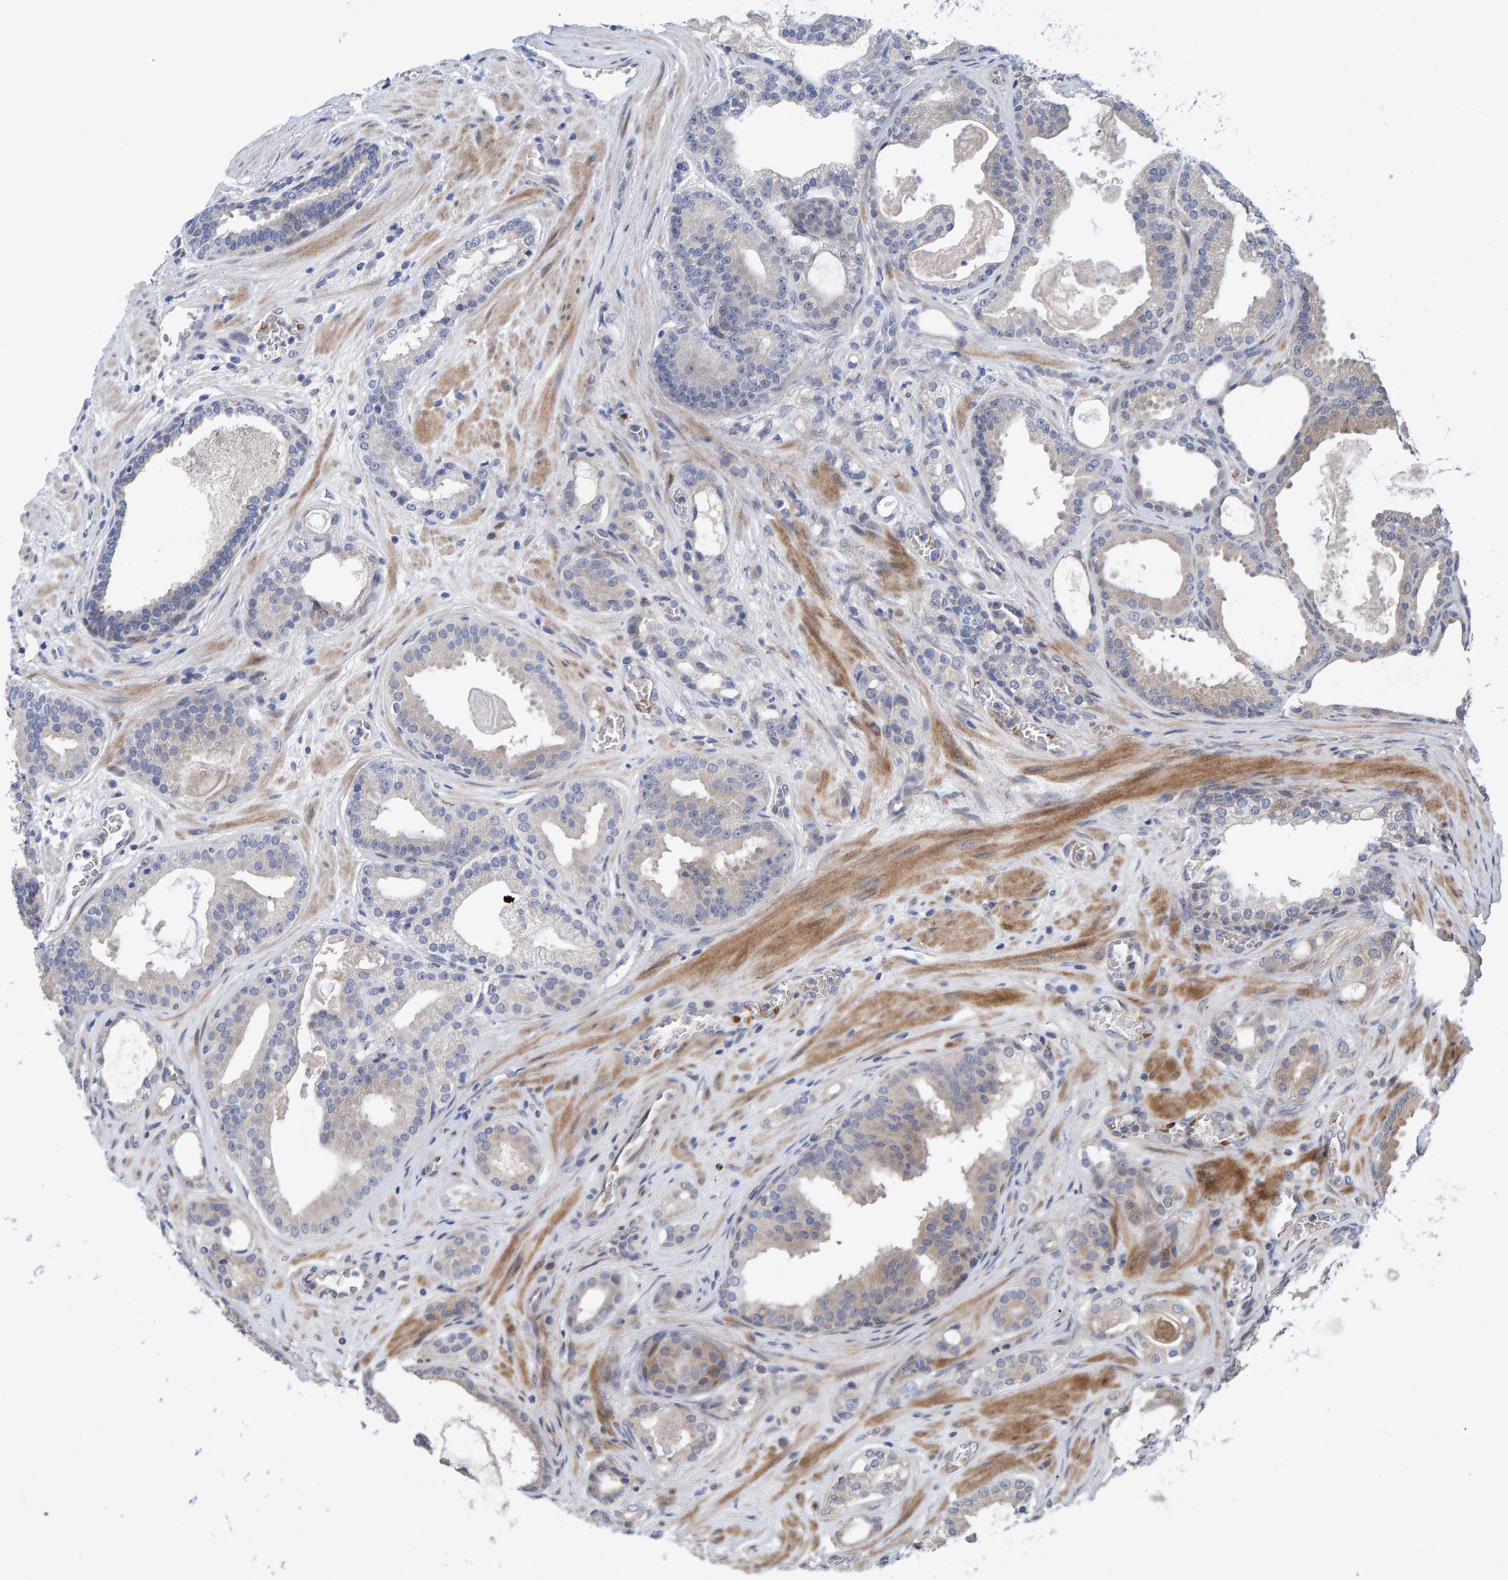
{"staining": {"intensity": "weak", "quantity": "<25%", "location": "cytoplasmic/membranous"}, "tissue": "prostate cancer", "cell_type": "Tumor cells", "image_type": "cancer", "snomed": [{"axis": "morphology", "description": "Adenocarcinoma, High grade"}, {"axis": "topography", "description": "Prostate"}], "caption": "Prostate cancer (adenocarcinoma (high-grade)) was stained to show a protein in brown. There is no significant positivity in tumor cells. (DAB immunohistochemistry, high magnification).", "gene": "MFSD6L", "patient": {"sex": "male", "age": 60}}